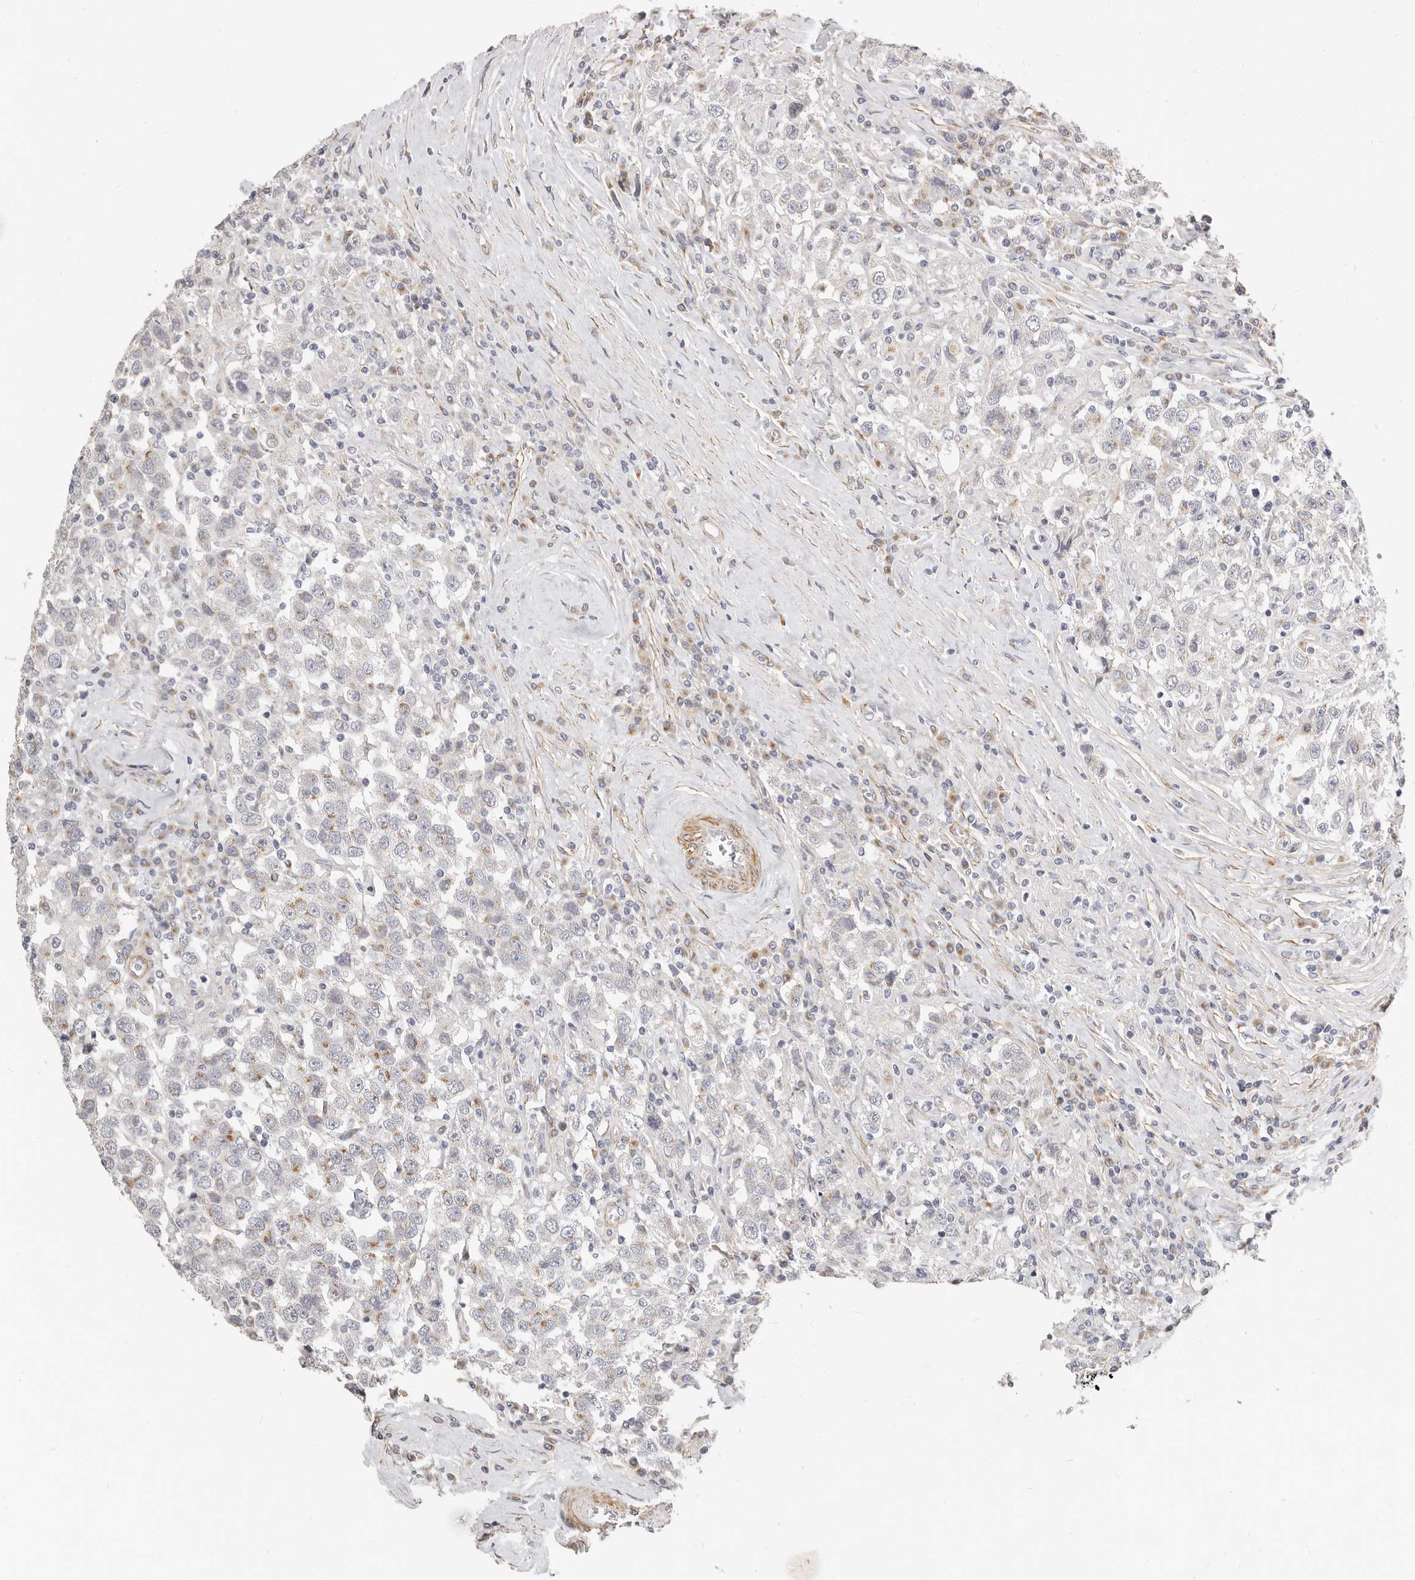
{"staining": {"intensity": "weak", "quantity": "<25%", "location": "cytoplasmic/membranous"}, "tissue": "testis cancer", "cell_type": "Tumor cells", "image_type": "cancer", "snomed": [{"axis": "morphology", "description": "Seminoma, NOS"}, {"axis": "topography", "description": "Testis"}], "caption": "IHC image of testis cancer stained for a protein (brown), which reveals no positivity in tumor cells.", "gene": "RABAC1", "patient": {"sex": "male", "age": 41}}